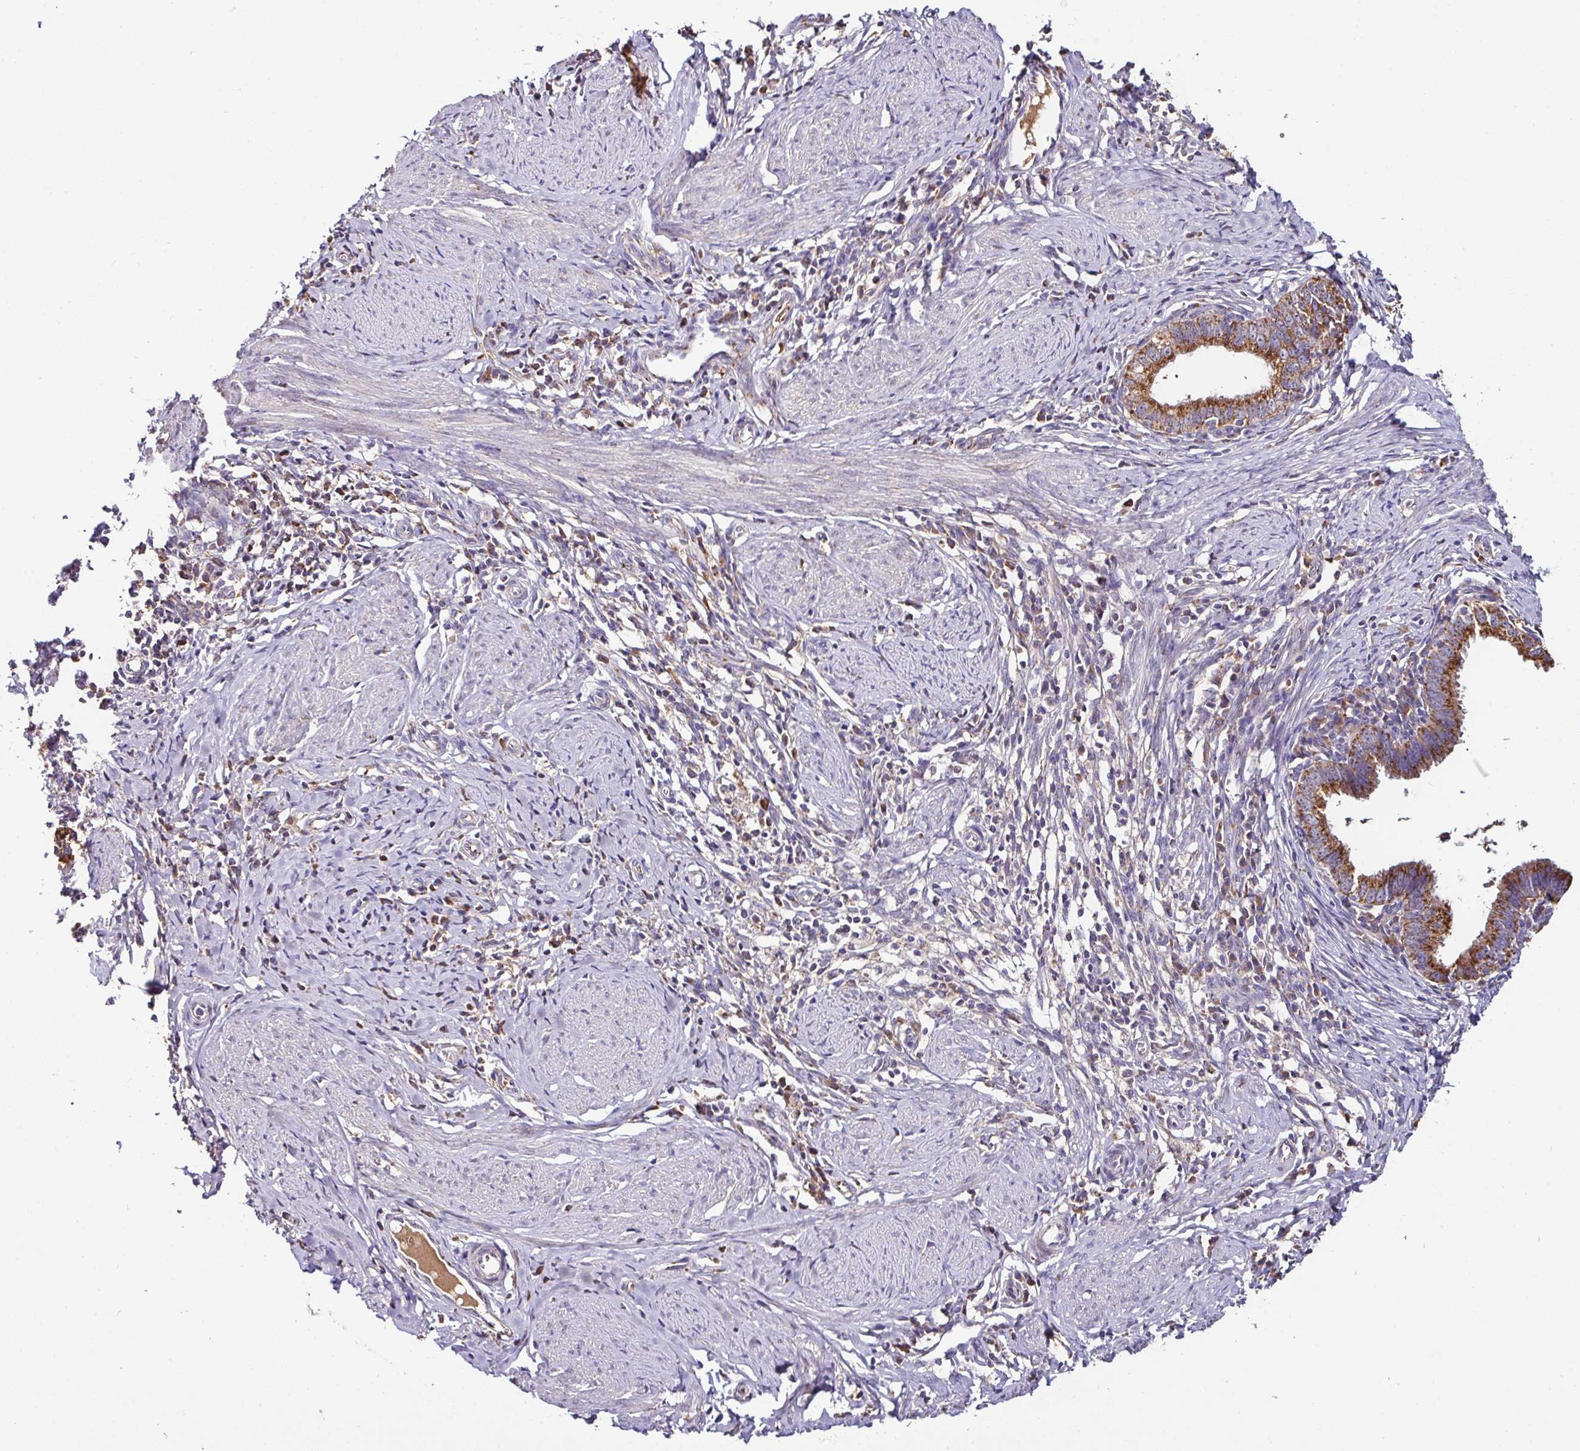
{"staining": {"intensity": "moderate", "quantity": ">75%", "location": "cytoplasmic/membranous"}, "tissue": "cervical cancer", "cell_type": "Tumor cells", "image_type": "cancer", "snomed": [{"axis": "morphology", "description": "Adenocarcinoma, NOS"}, {"axis": "topography", "description": "Cervix"}], "caption": "Moderate cytoplasmic/membranous expression is identified in approximately >75% of tumor cells in cervical cancer.", "gene": "CPD", "patient": {"sex": "female", "age": 36}}